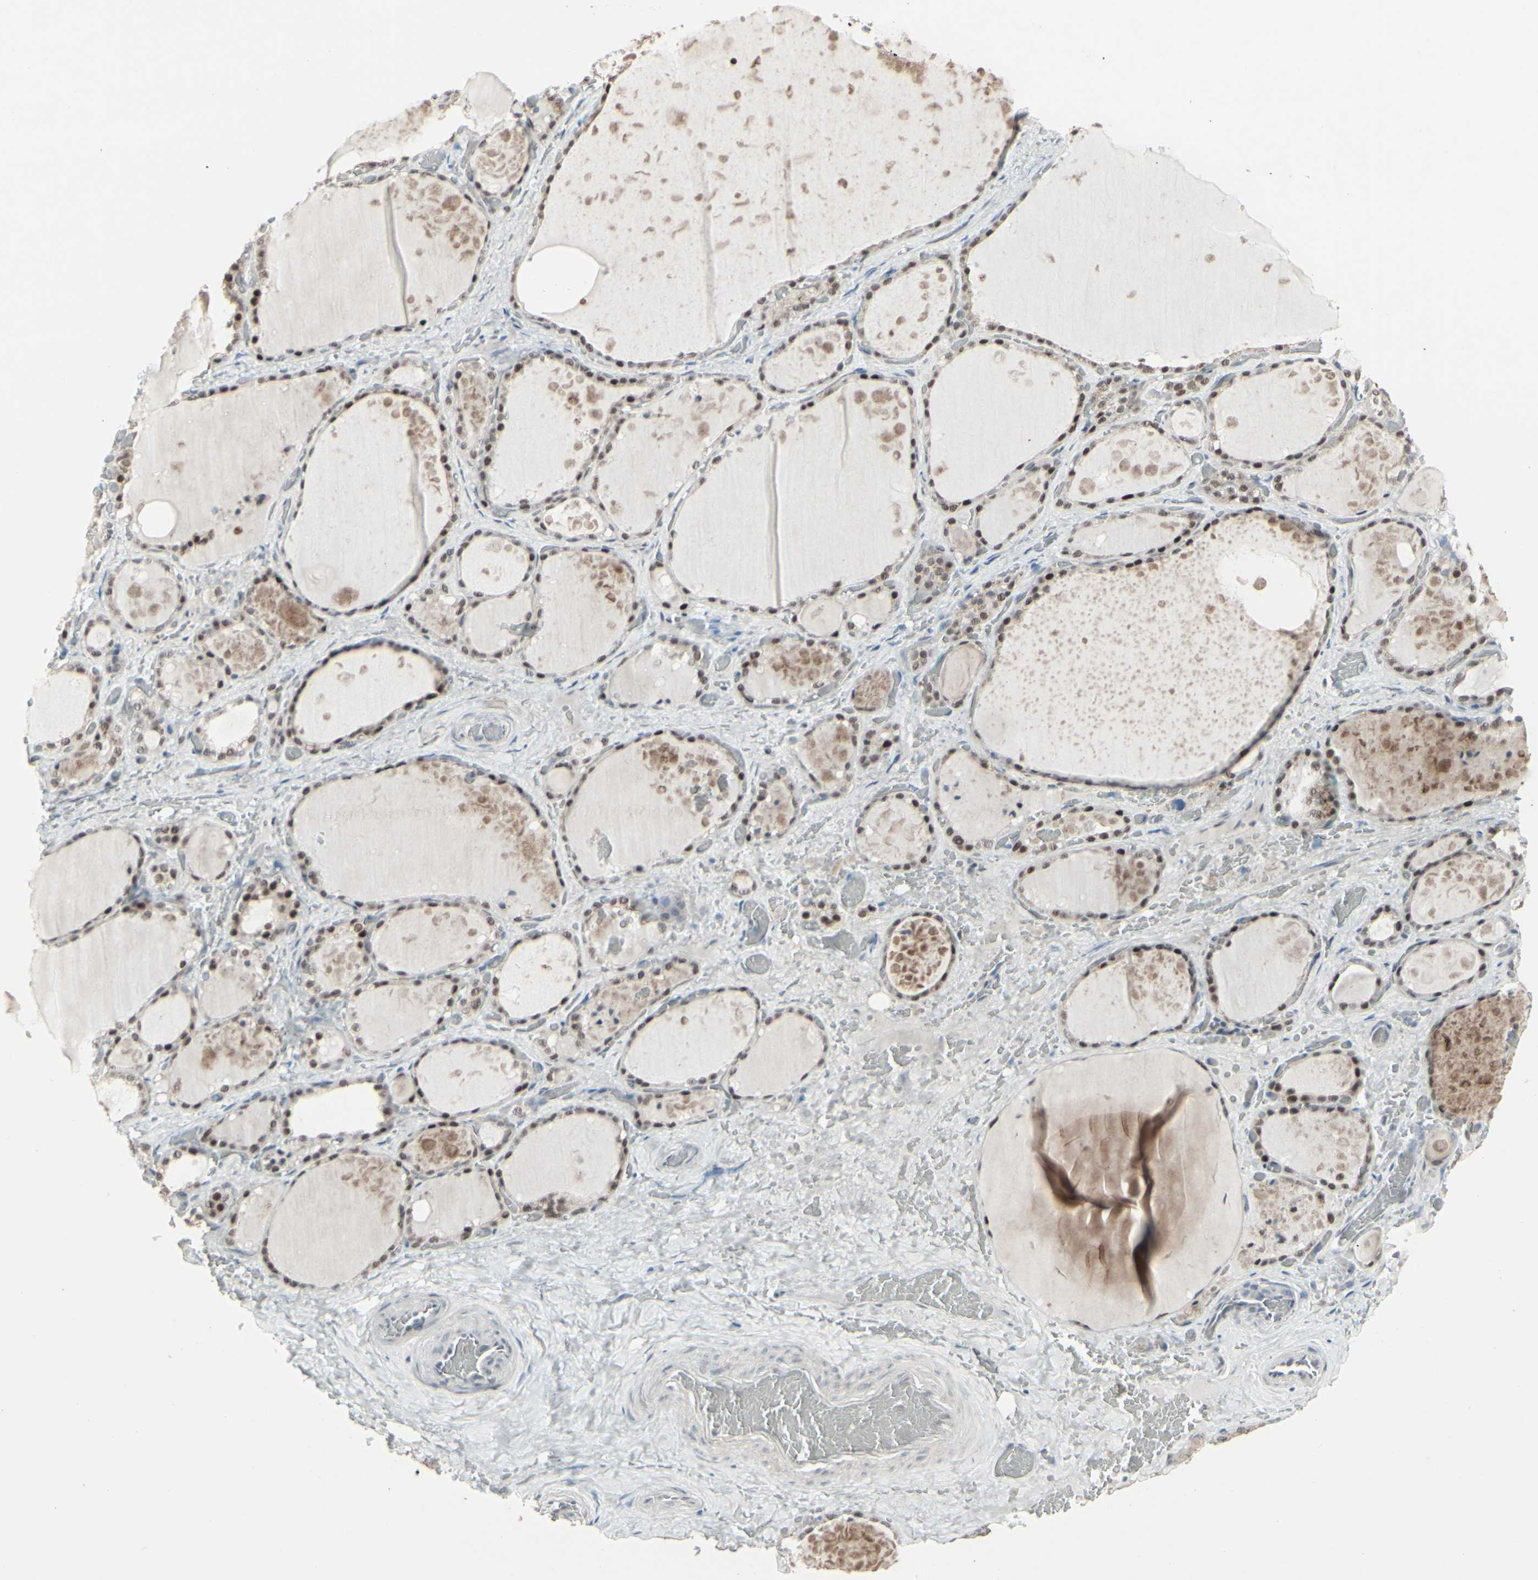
{"staining": {"intensity": "moderate", "quantity": "25%-75%", "location": "nuclear"}, "tissue": "thyroid gland", "cell_type": "Glandular cells", "image_type": "normal", "snomed": [{"axis": "morphology", "description": "Normal tissue, NOS"}, {"axis": "topography", "description": "Thyroid gland"}], "caption": "Immunohistochemical staining of unremarkable human thyroid gland shows medium levels of moderate nuclear staining in approximately 25%-75% of glandular cells. Using DAB (3,3'-diaminobenzidine) (brown) and hematoxylin (blue) stains, captured at high magnification using brightfield microscopy.", "gene": "SAMSN1", "patient": {"sex": "male", "age": 61}}